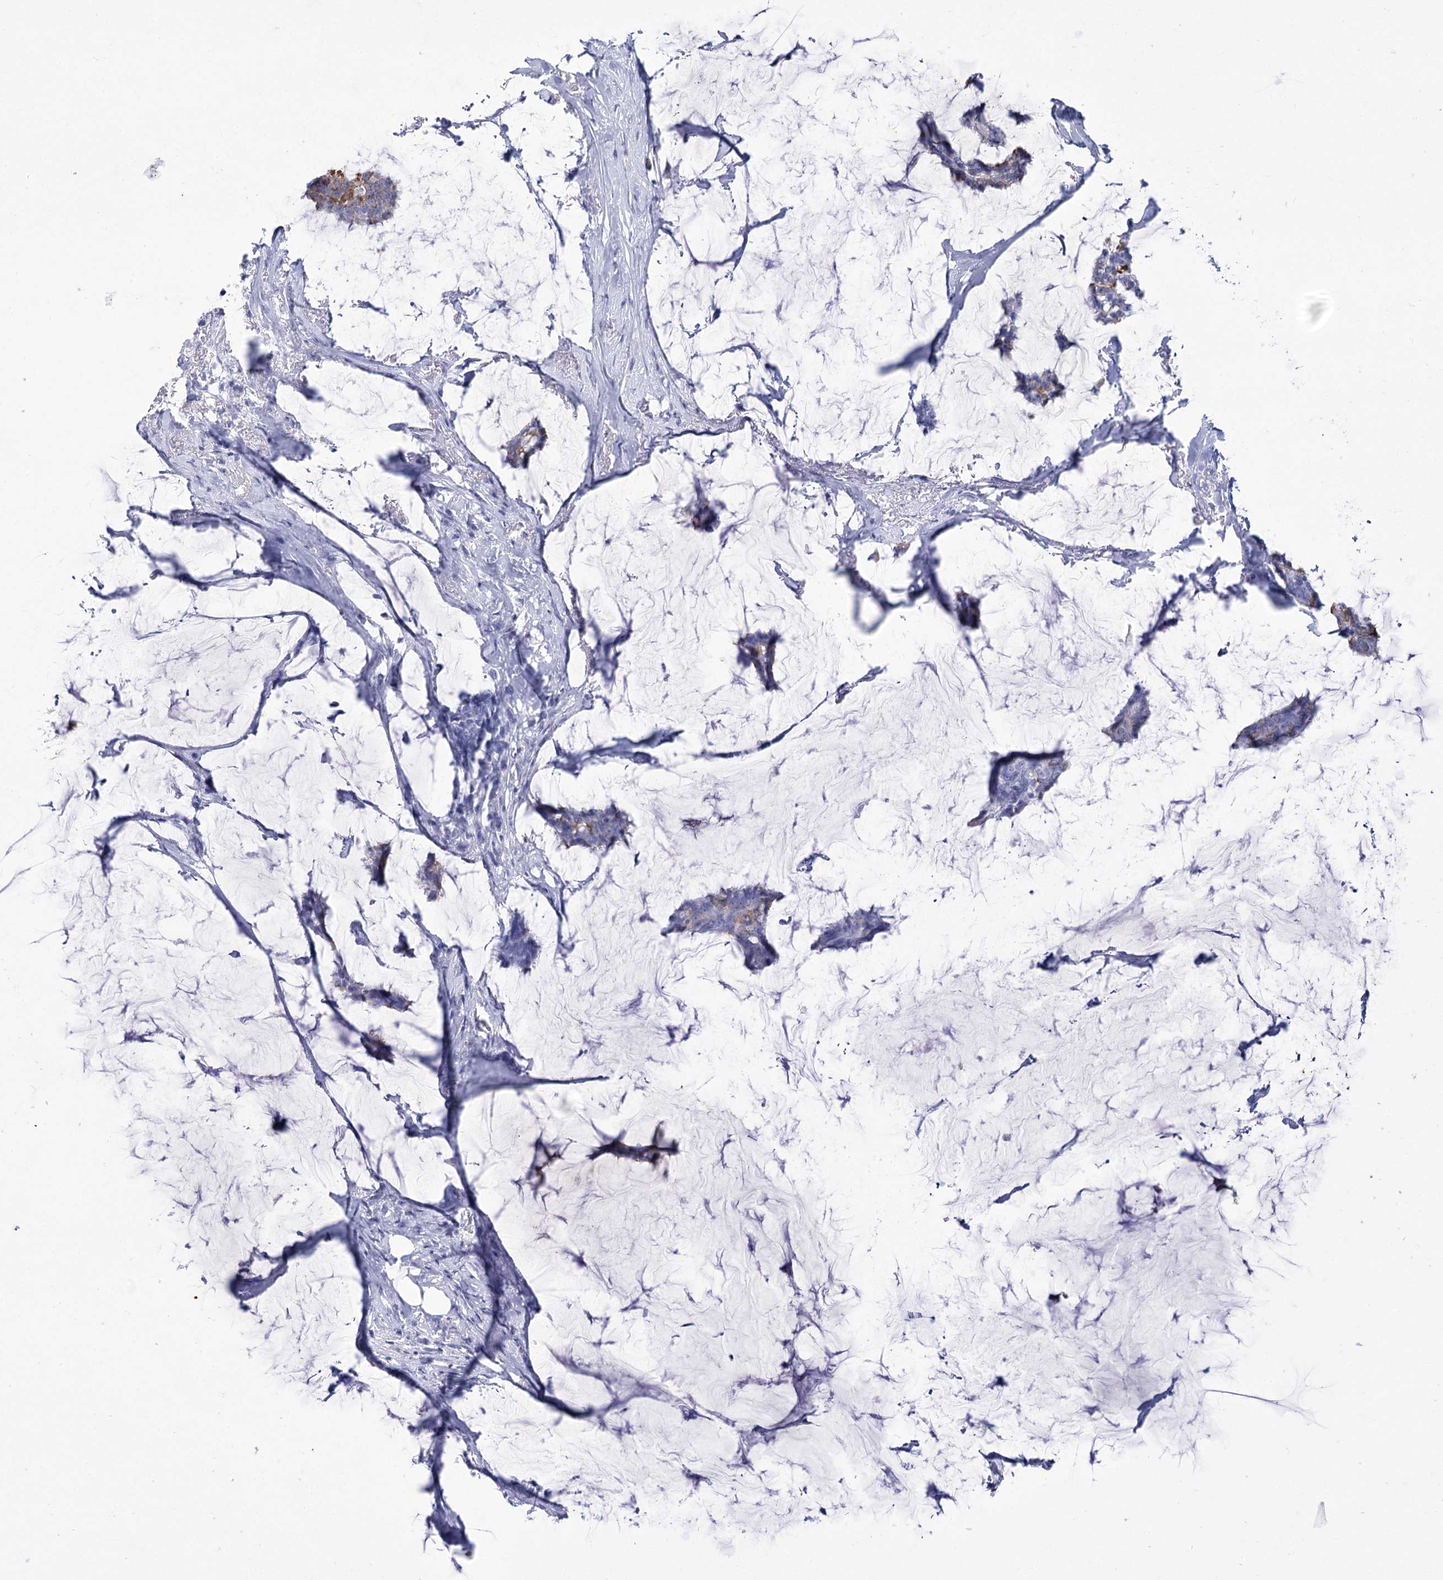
{"staining": {"intensity": "moderate", "quantity": "<25%", "location": "cytoplasmic/membranous"}, "tissue": "breast cancer", "cell_type": "Tumor cells", "image_type": "cancer", "snomed": [{"axis": "morphology", "description": "Duct carcinoma"}, {"axis": "topography", "description": "Breast"}], "caption": "Moderate cytoplasmic/membranous positivity for a protein is present in about <25% of tumor cells of breast cancer (invasive ductal carcinoma) using immunohistochemistry.", "gene": "RNF186", "patient": {"sex": "female", "age": 93}}